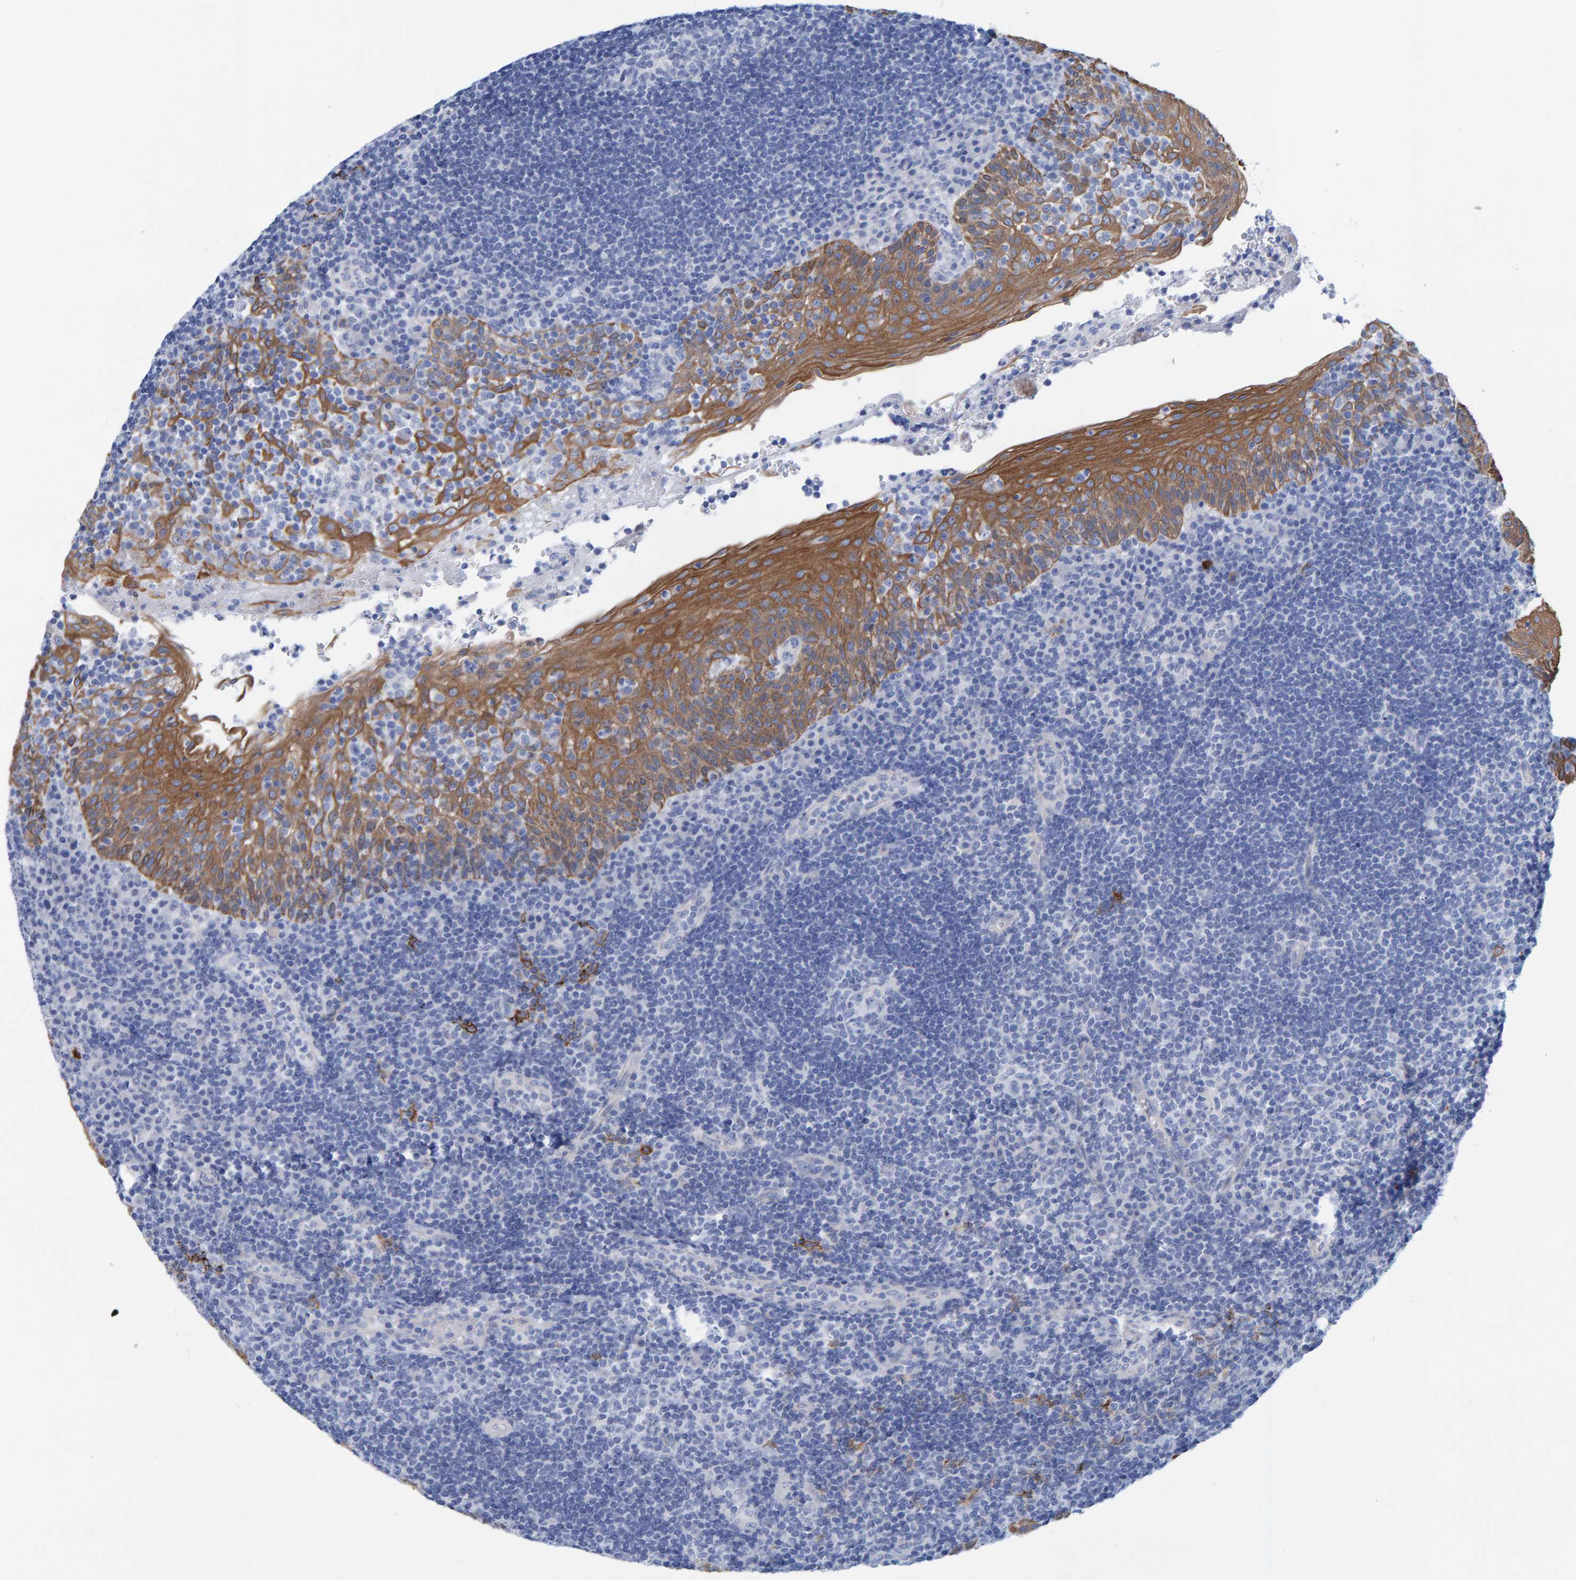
{"staining": {"intensity": "negative", "quantity": "none", "location": "none"}, "tissue": "tonsil", "cell_type": "Germinal center cells", "image_type": "normal", "snomed": [{"axis": "morphology", "description": "Normal tissue, NOS"}, {"axis": "topography", "description": "Tonsil"}], "caption": "The photomicrograph reveals no significant staining in germinal center cells of tonsil. (Stains: DAB (3,3'-diaminobenzidine) IHC with hematoxylin counter stain, Microscopy: brightfield microscopy at high magnification).", "gene": "JAKMIP3", "patient": {"sex": "female", "age": 40}}